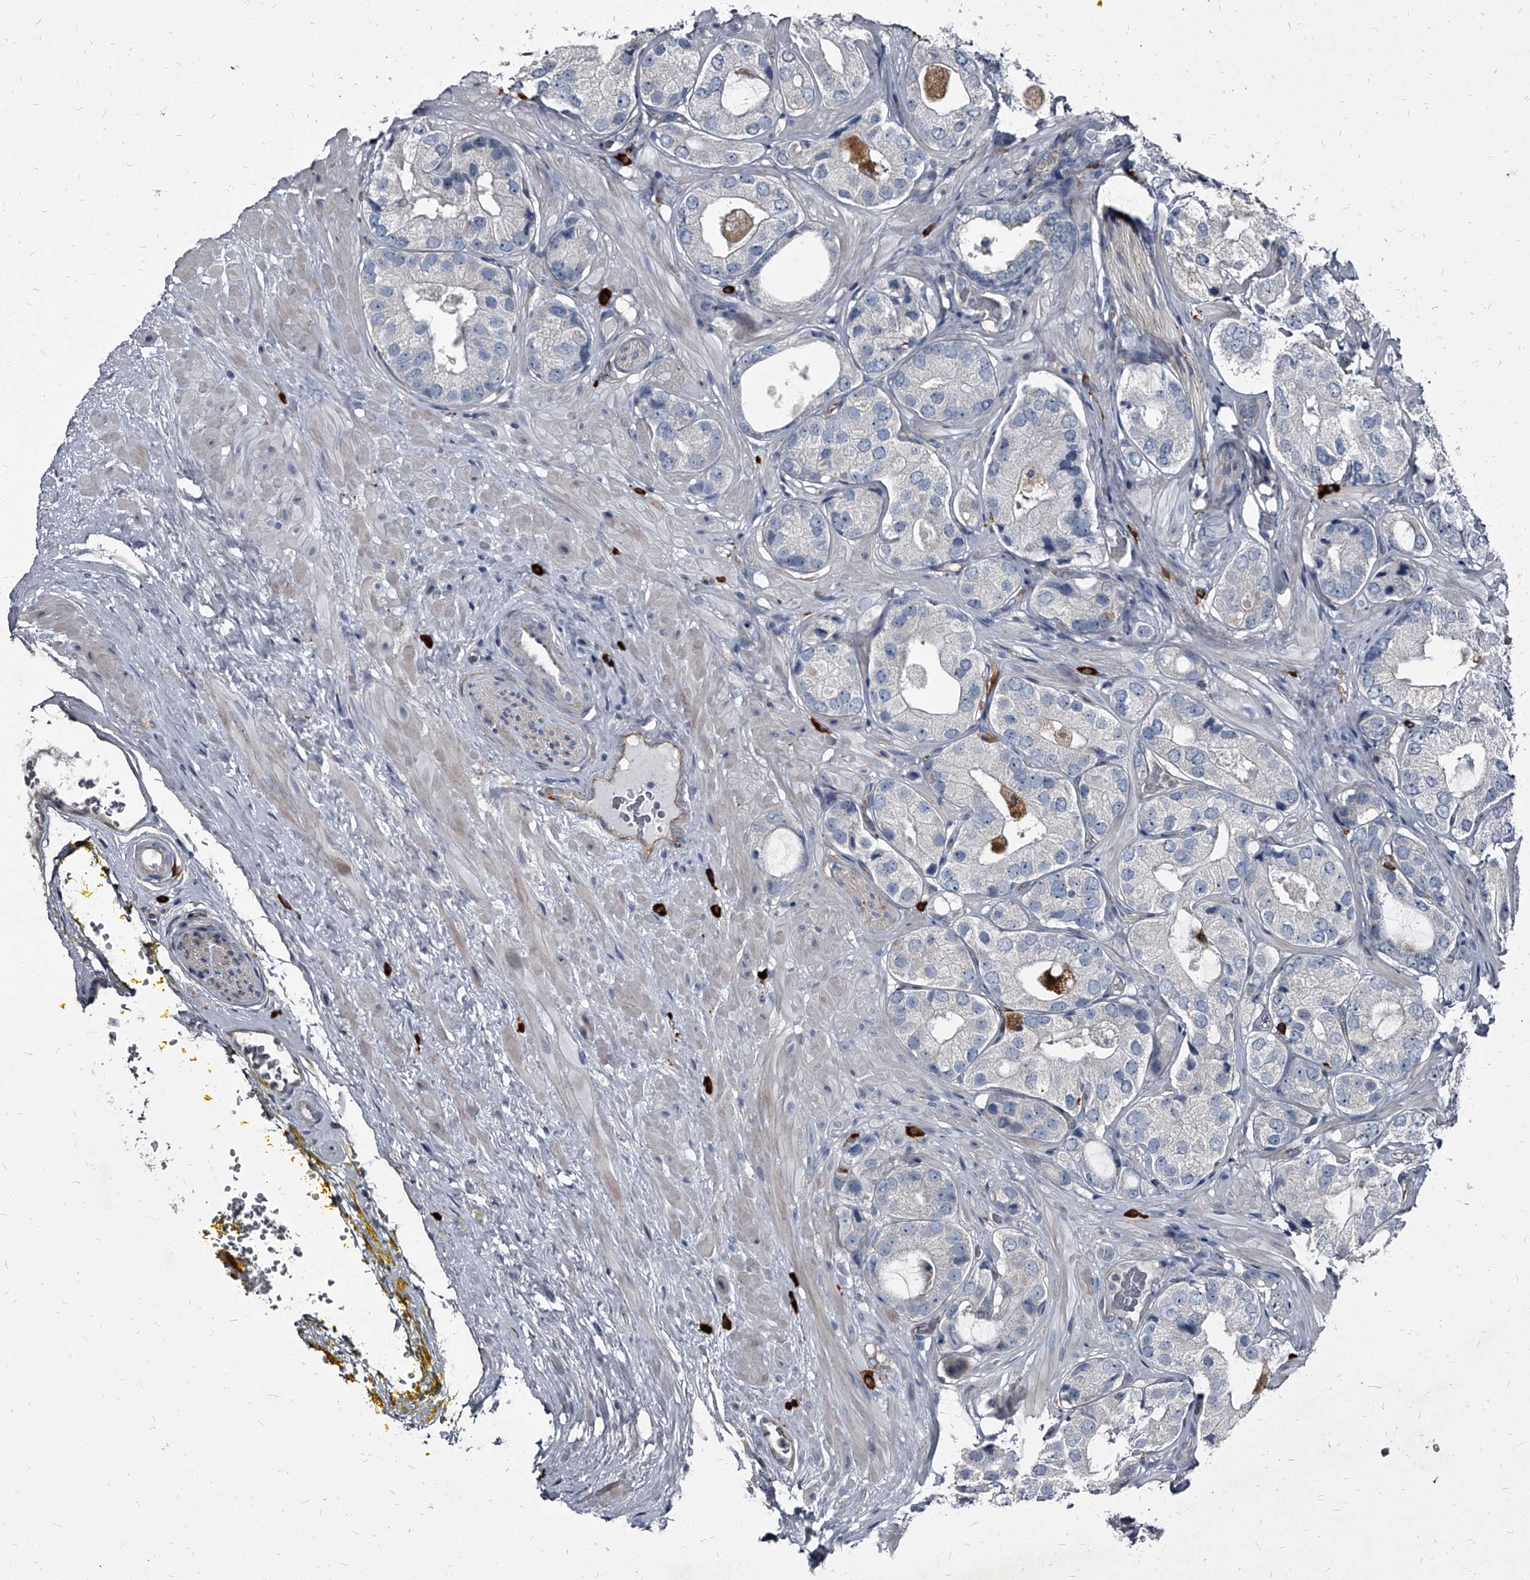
{"staining": {"intensity": "negative", "quantity": "none", "location": "none"}, "tissue": "prostate cancer", "cell_type": "Tumor cells", "image_type": "cancer", "snomed": [{"axis": "morphology", "description": "Adenocarcinoma, High grade"}, {"axis": "topography", "description": "Prostate"}], "caption": "DAB (3,3'-diaminobenzidine) immunohistochemical staining of adenocarcinoma (high-grade) (prostate) exhibits no significant expression in tumor cells.", "gene": "PGLYRP3", "patient": {"sex": "male", "age": 59}}